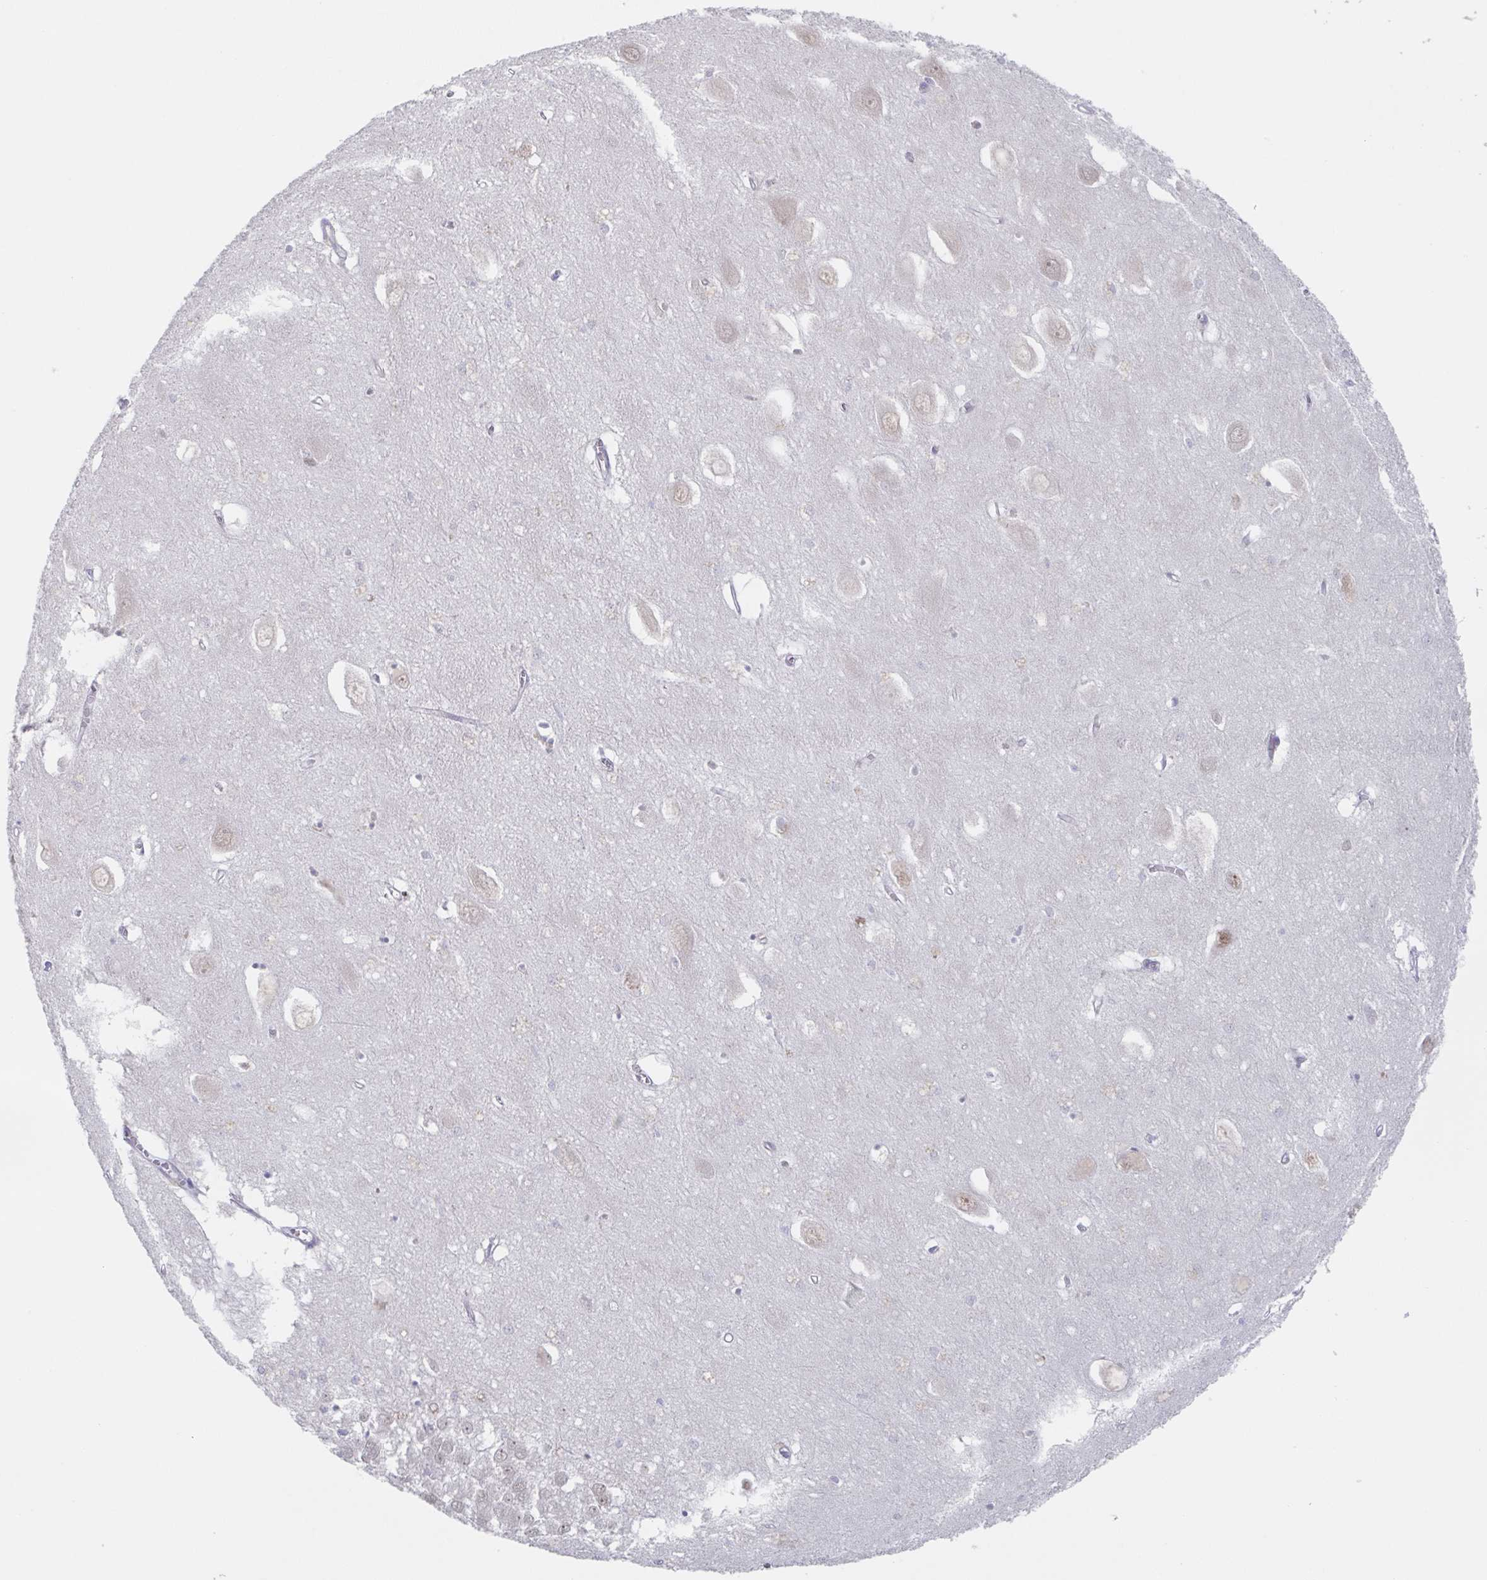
{"staining": {"intensity": "negative", "quantity": "none", "location": "none"}, "tissue": "hippocampus", "cell_type": "Glial cells", "image_type": "normal", "snomed": [{"axis": "morphology", "description": "Normal tissue, NOS"}, {"axis": "topography", "description": "Hippocampus"}], "caption": "A high-resolution micrograph shows immunohistochemistry staining of unremarkable hippocampus, which demonstrates no significant expression in glial cells.", "gene": "POU2F3", "patient": {"sex": "female", "age": 64}}